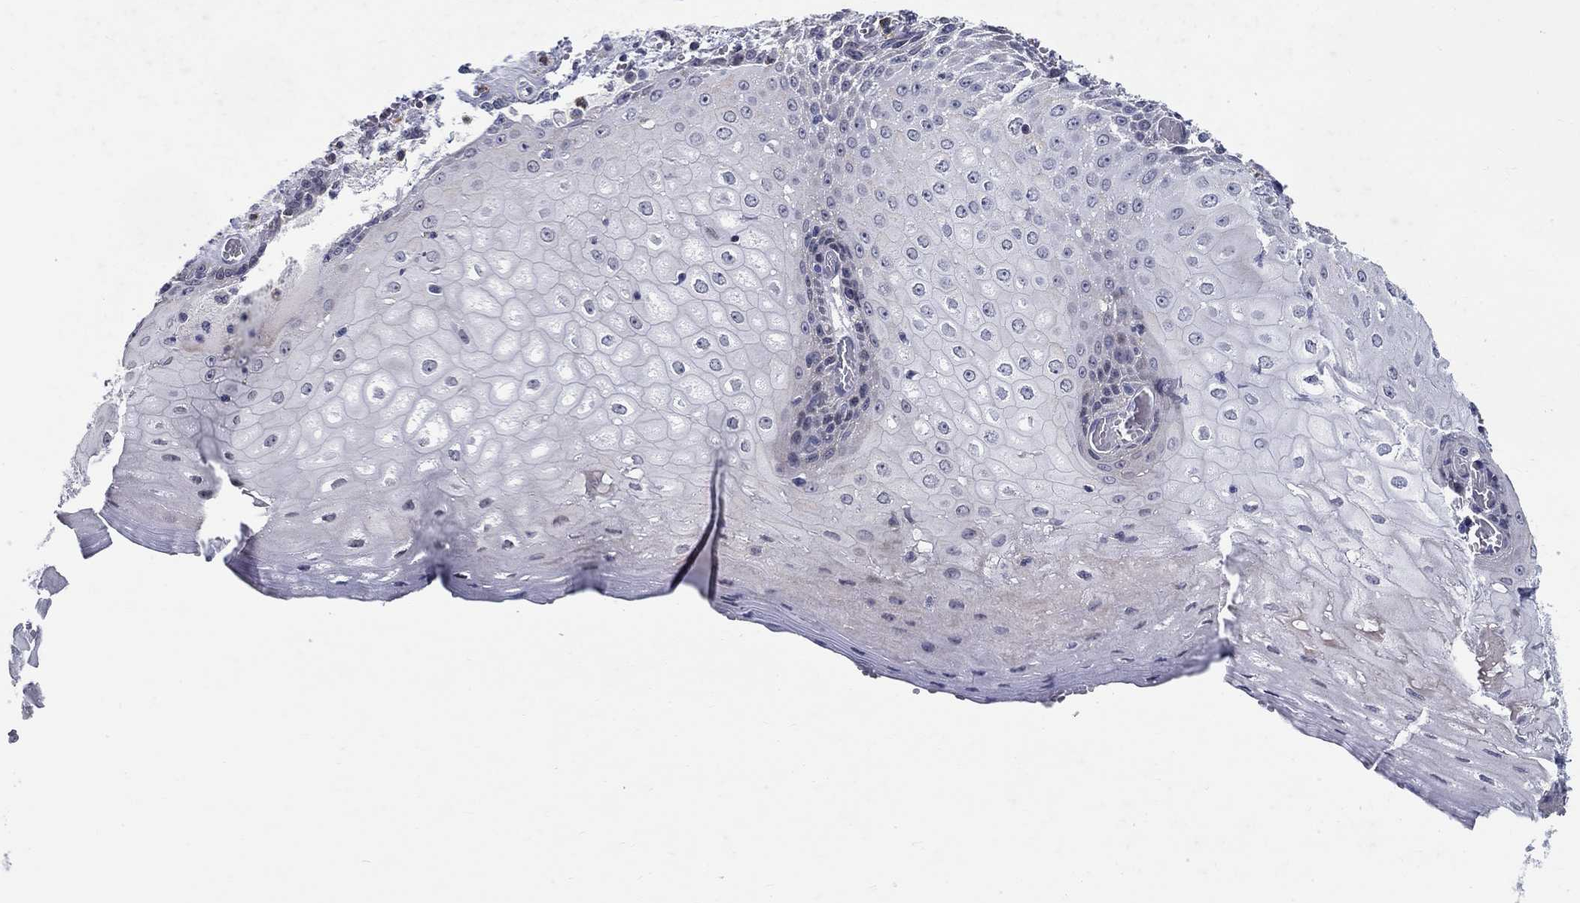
{"staining": {"intensity": "negative", "quantity": "none", "location": "none"}, "tissue": "esophagus", "cell_type": "Squamous epithelial cells", "image_type": "normal", "snomed": [{"axis": "morphology", "description": "Normal tissue, NOS"}, {"axis": "topography", "description": "Esophagus"}], "caption": "Protein analysis of benign esophagus reveals no significant expression in squamous epithelial cells. (DAB IHC, high magnification).", "gene": "C16orf46", "patient": {"sex": "male", "age": 58}}